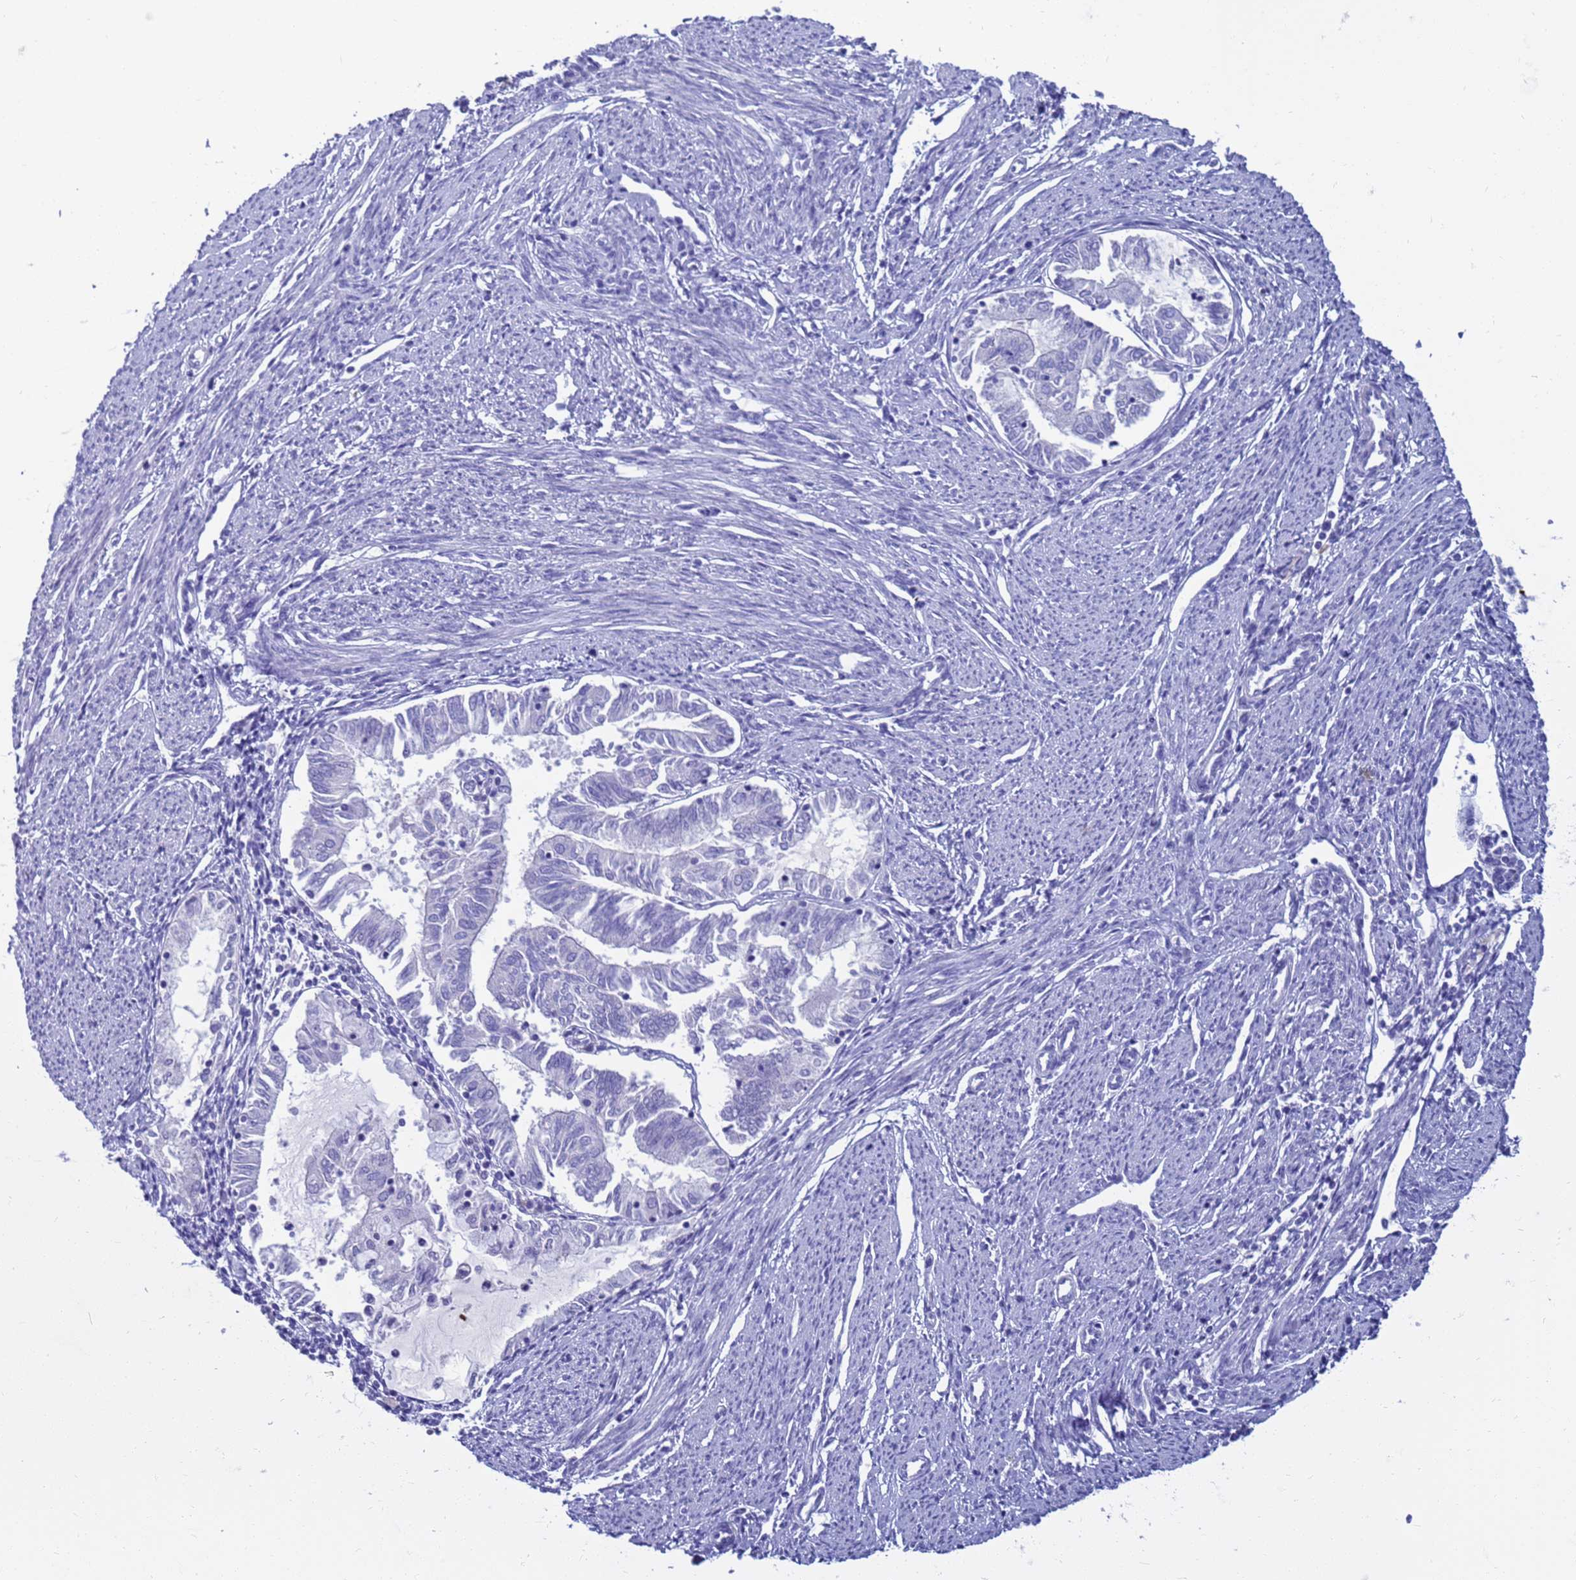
{"staining": {"intensity": "negative", "quantity": "none", "location": "none"}, "tissue": "endometrial cancer", "cell_type": "Tumor cells", "image_type": "cancer", "snomed": [{"axis": "morphology", "description": "Adenocarcinoma, NOS"}, {"axis": "topography", "description": "Endometrium"}], "caption": "Histopathology image shows no protein positivity in tumor cells of adenocarcinoma (endometrial) tissue.", "gene": "SYCN", "patient": {"sex": "female", "age": 79}}